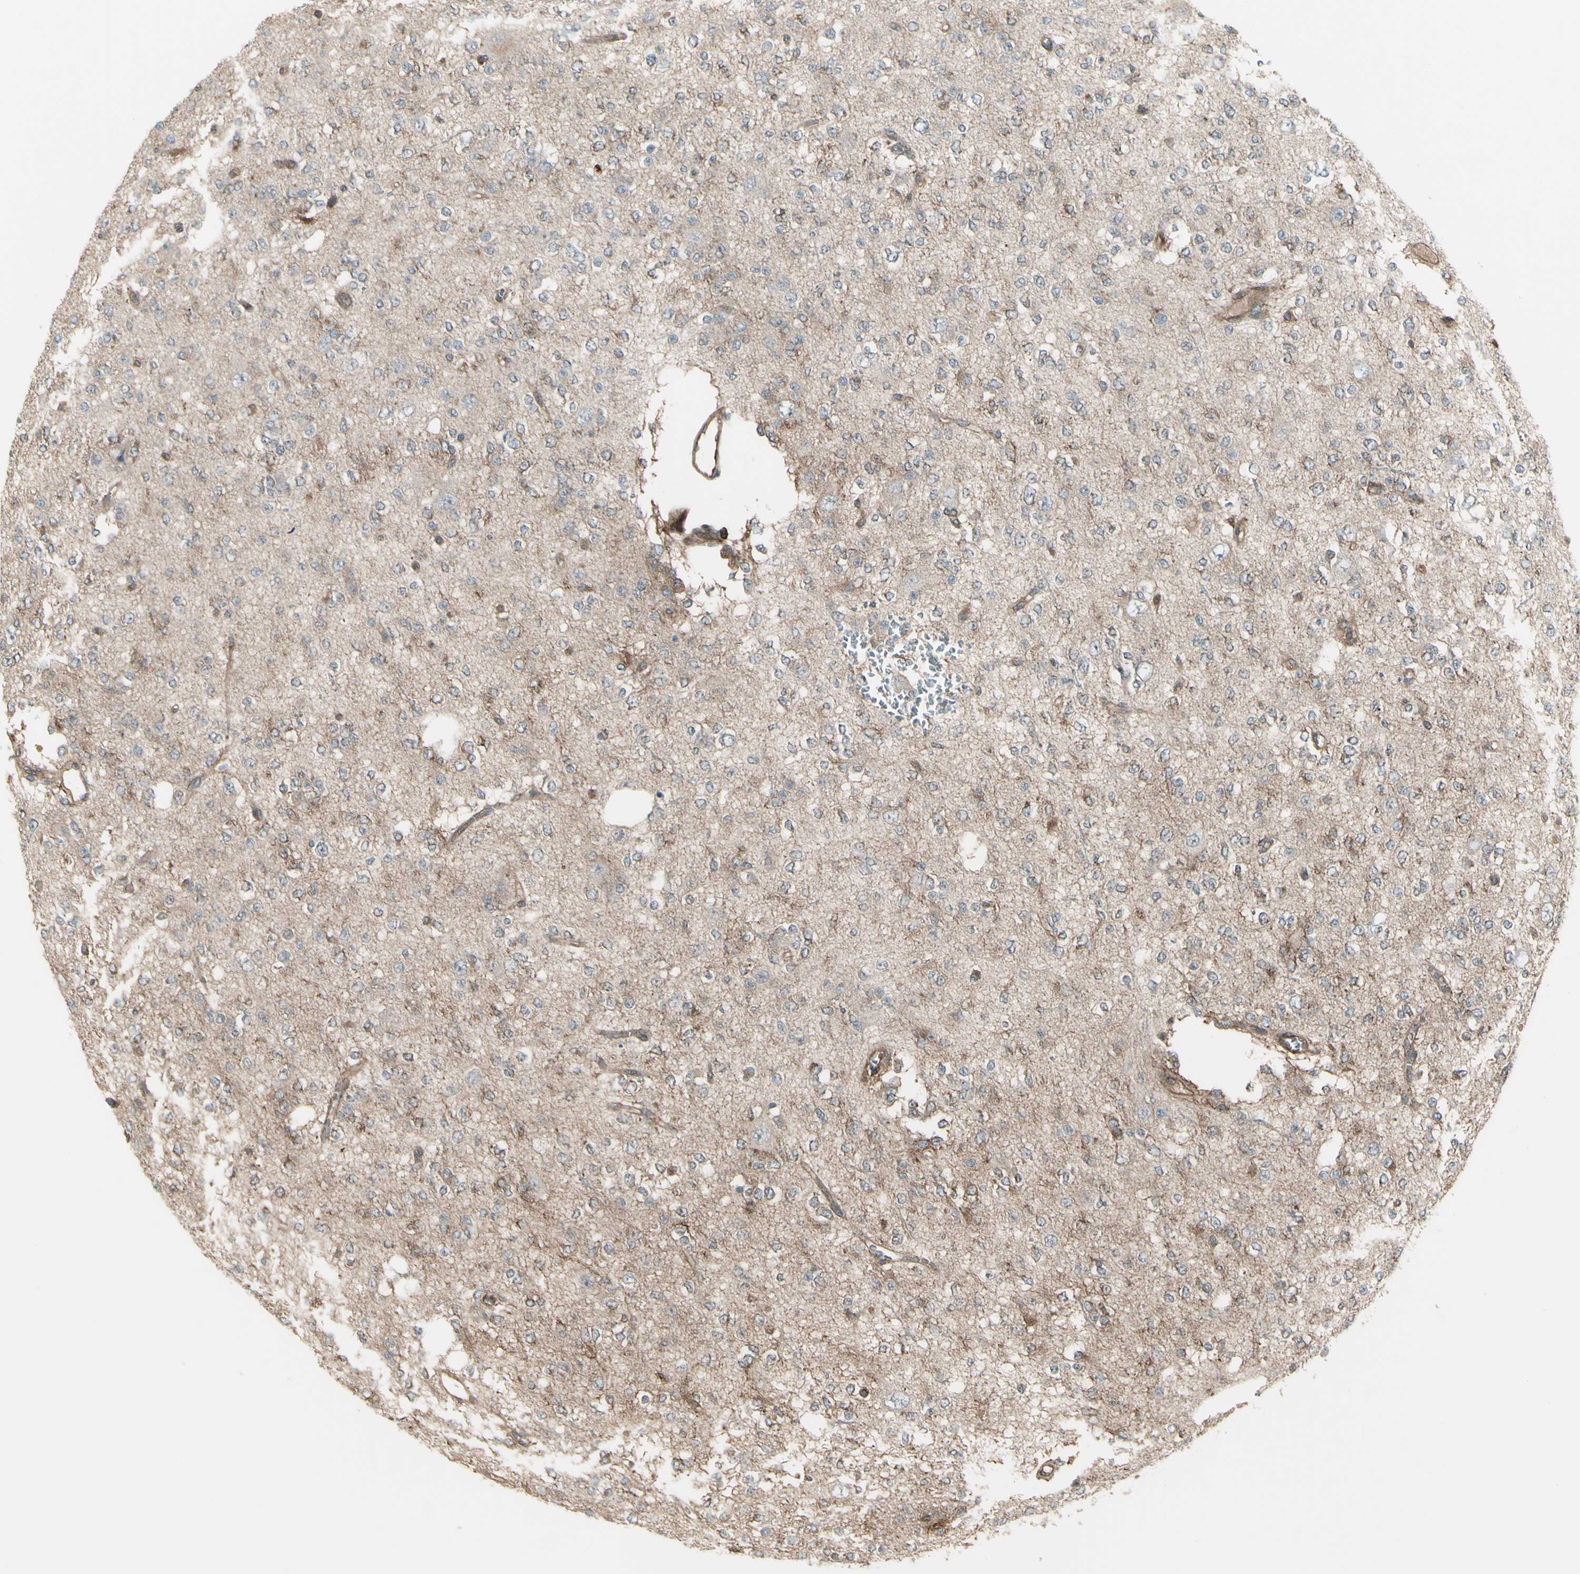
{"staining": {"intensity": "weak", "quantity": "25%-75%", "location": "cytoplasmic/membranous"}, "tissue": "glioma", "cell_type": "Tumor cells", "image_type": "cancer", "snomed": [{"axis": "morphology", "description": "Glioma, malignant, Low grade"}, {"axis": "topography", "description": "Brain"}], "caption": "Approximately 25%-75% of tumor cells in low-grade glioma (malignant) exhibit weak cytoplasmic/membranous protein staining as visualized by brown immunohistochemical staining.", "gene": "FXYD5", "patient": {"sex": "male", "age": 38}}